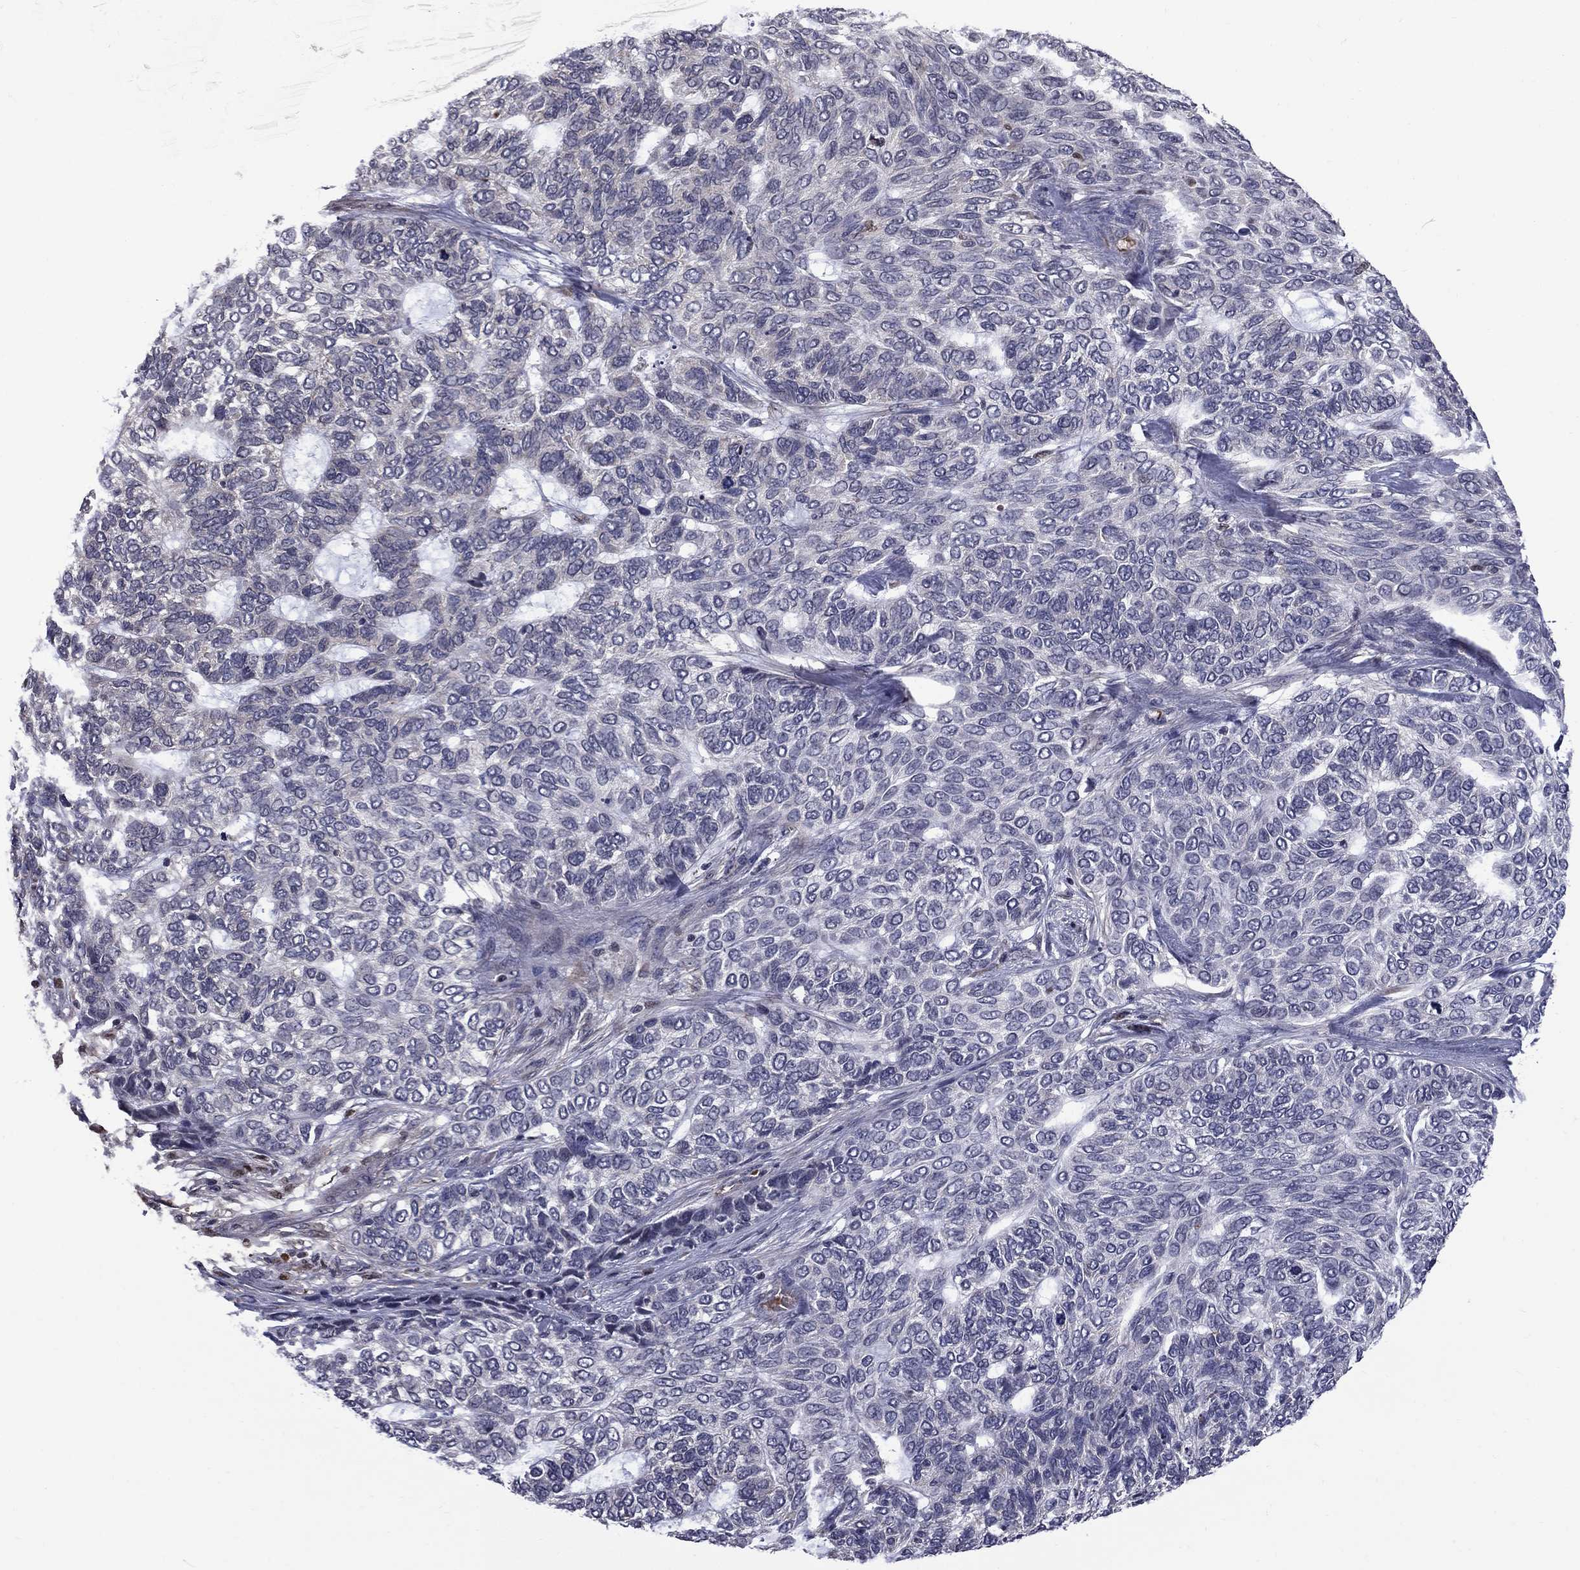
{"staining": {"intensity": "negative", "quantity": "none", "location": "none"}, "tissue": "skin cancer", "cell_type": "Tumor cells", "image_type": "cancer", "snomed": [{"axis": "morphology", "description": "Basal cell carcinoma"}, {"axis": "topography", "description": "Skin"}], "caption": "High magnification brightfield microscopy of skin cancer (basal cell carcinoma) stained with DAB (brown) and counterstained with hematoxylin (blue): tumor cells show no significant staining. Nuclei are stained in blue.", "gene": "HSPB2", "patient": {"sex": "female", "age": 65}}